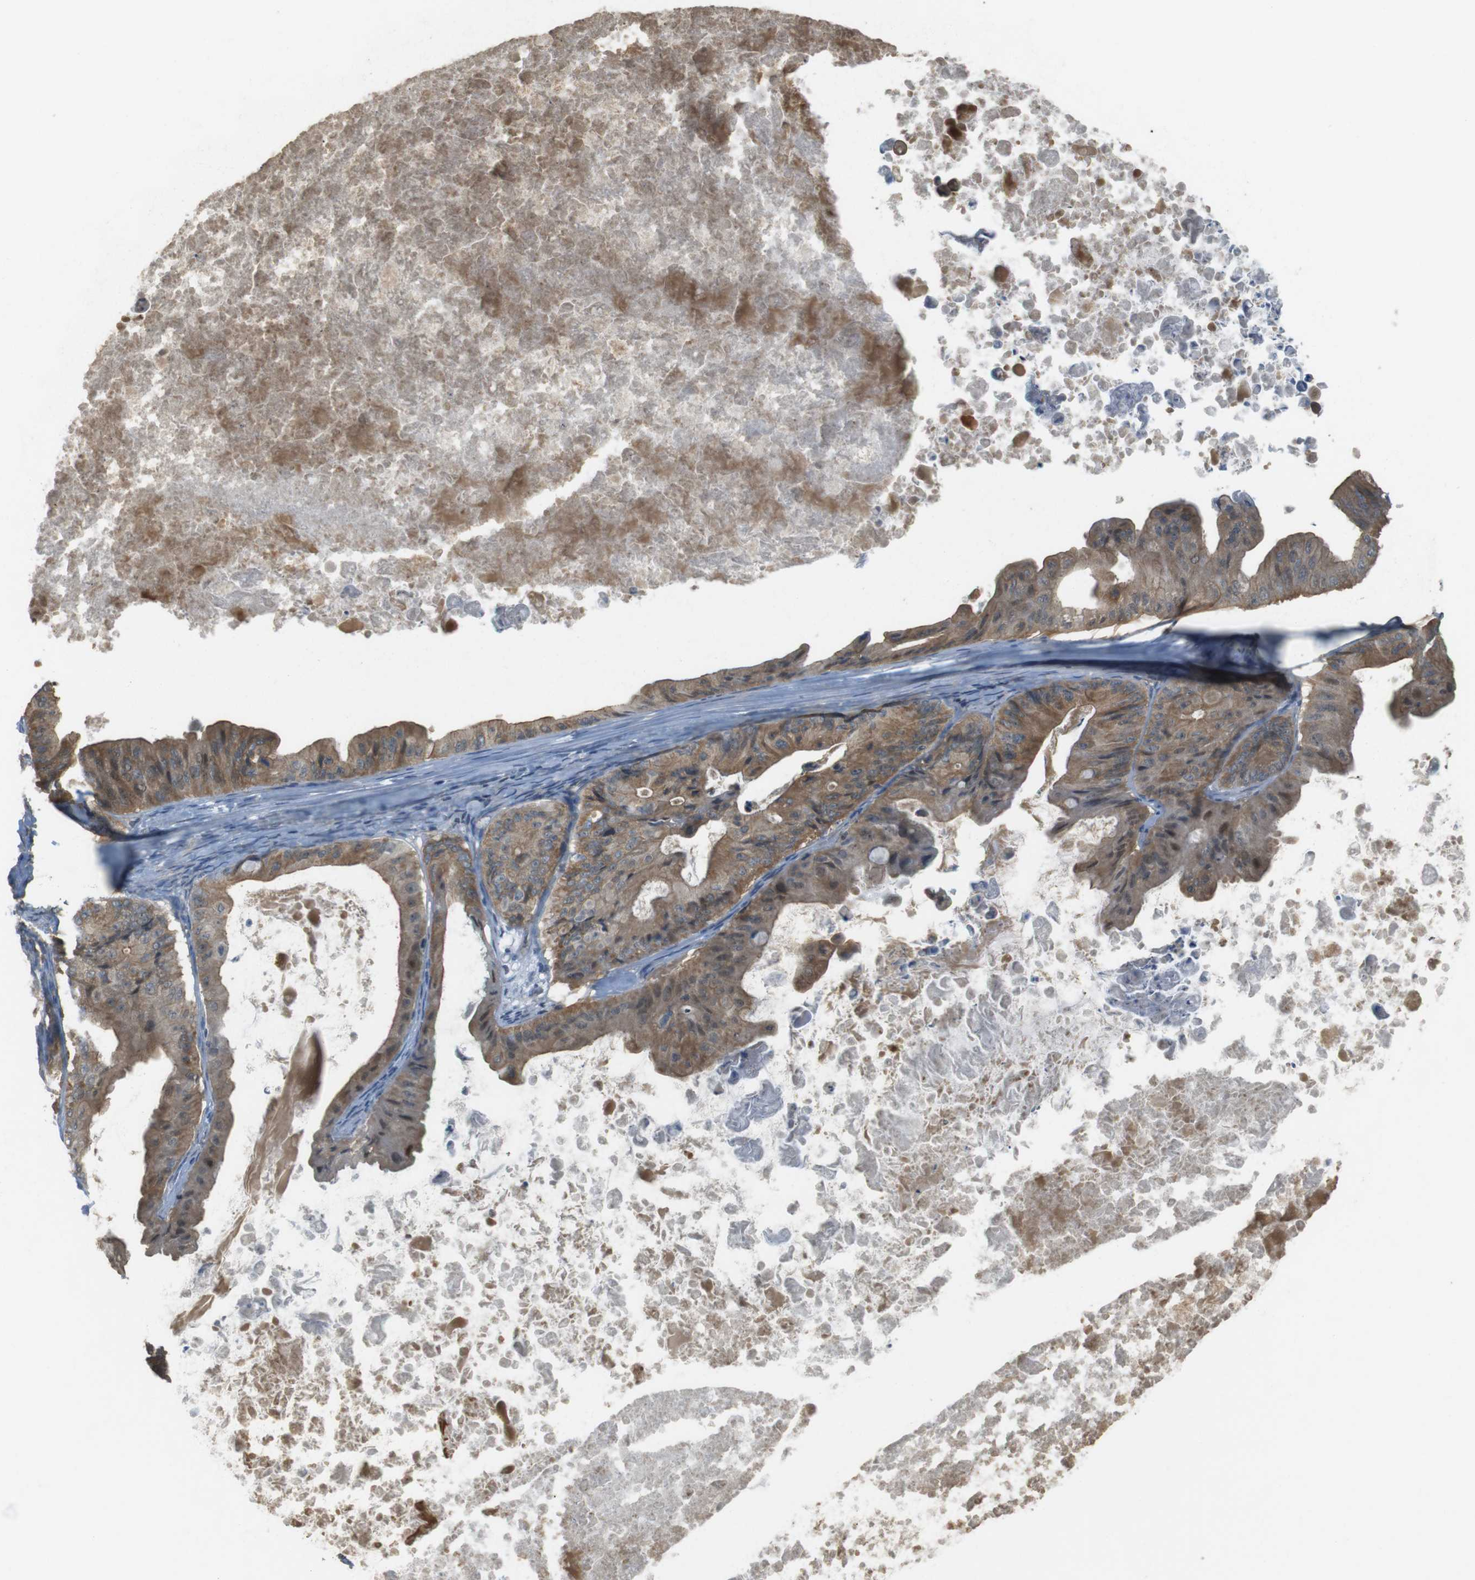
{"staining": {"intensity": "moderate", "quantity": ">75%", "location": "cytoplasmic/membranous"}, "tissue": "ovarian cancer", "cell_type": "Tumor cells", "image_type": "cancer", "snomed": [{"axis": "morphology", "description": "Cystadenocarcinoma, mucinous, NOS"}, {"axis": "topography", "description": "Ovary"}], "caption": "Human ovarian cancer stained for a protein (brown) demonstrates moderate cytoplasmic/membranous positive staining in about >75% of tumor cells.", "gene": "ZDHHC20", "patient": {"sex": "female", "age": 37}}